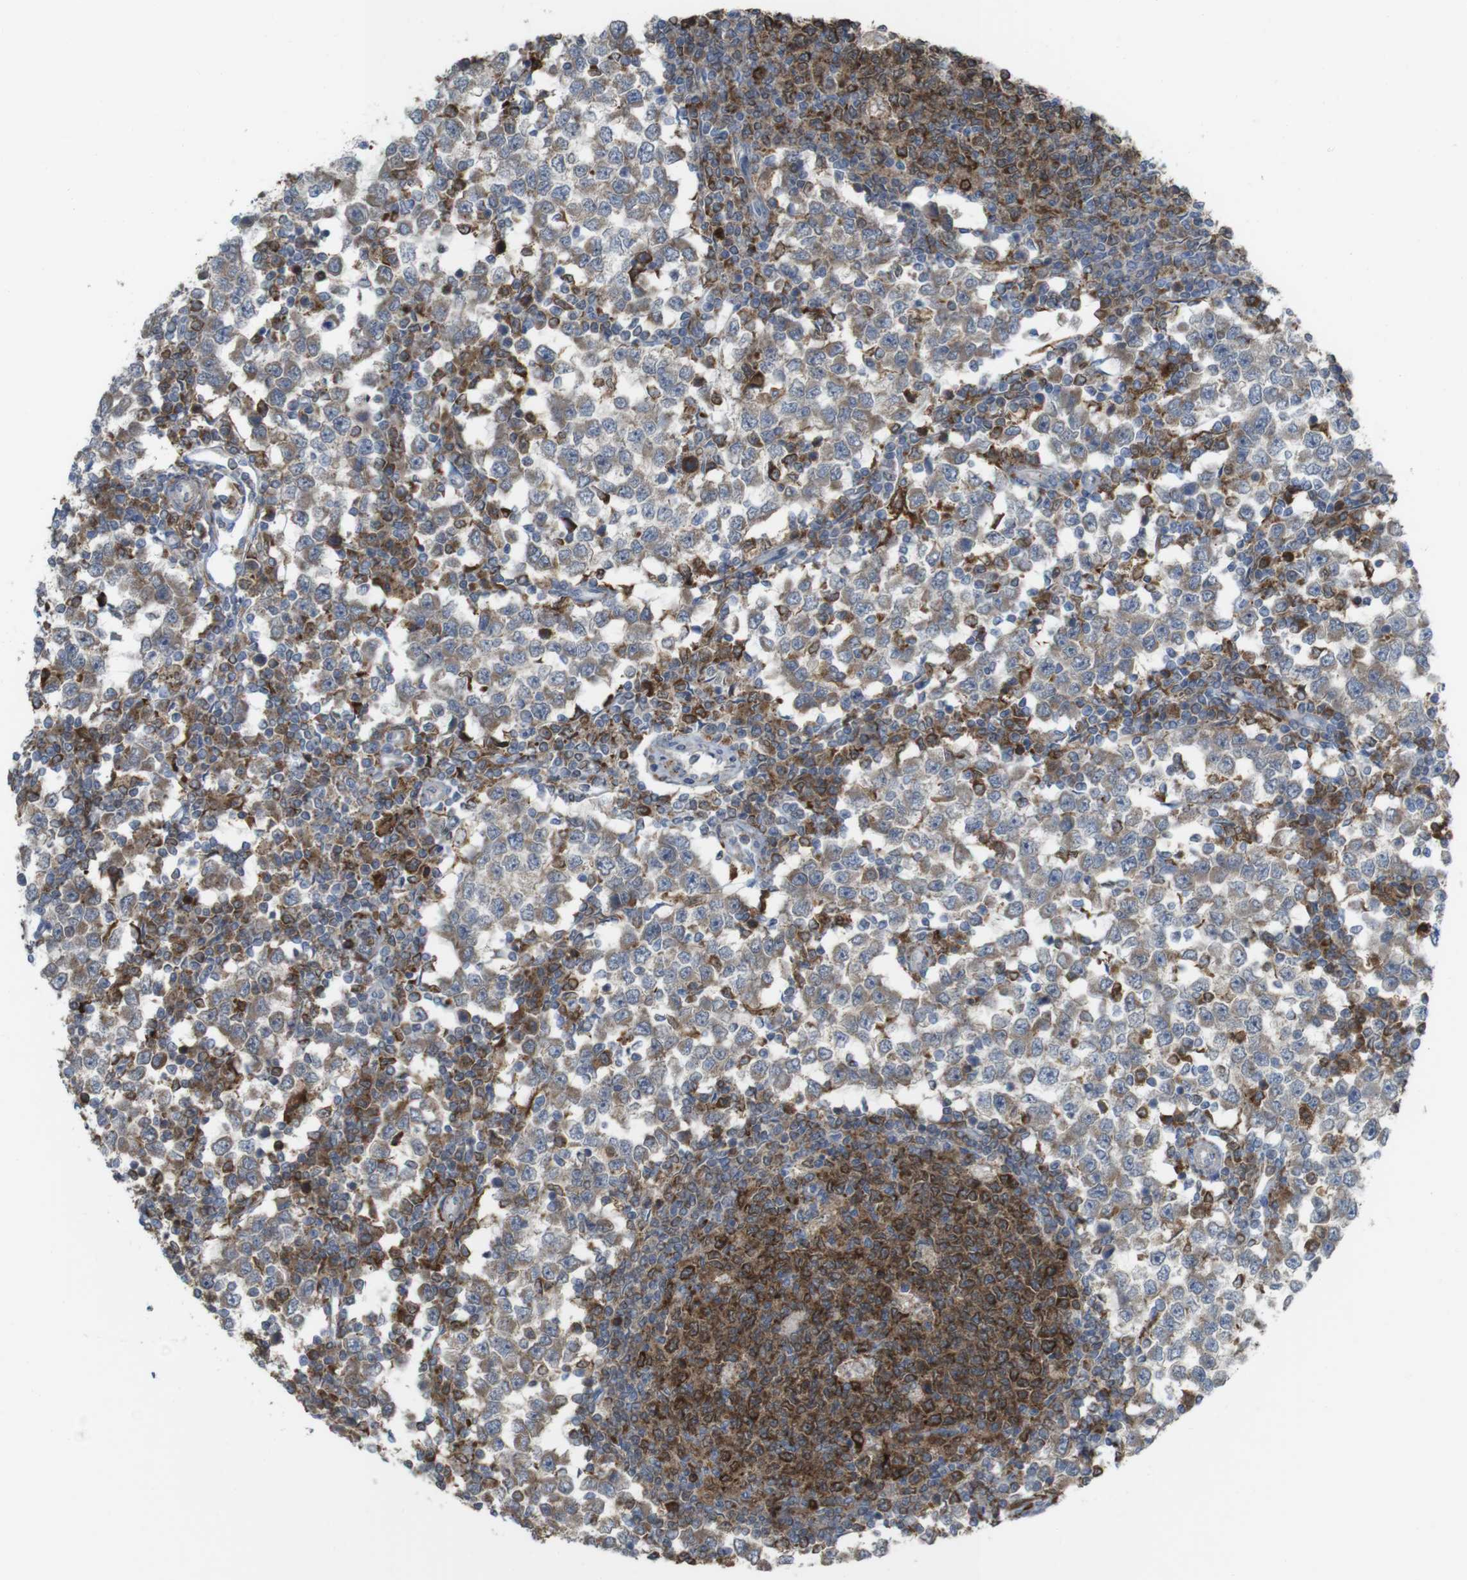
{"staining": {"intensity": "weak", "quantity": ">75%", "location": "cytoplasmic/membranous"}, "tissue": "testis cancer", "cell_type": "Tumor cells", "image_type": "cancer", "snomed": [{"axis": "morphology", "description": "Seminoma, NOS"}, {"axis": "topography", "description": "Testis"}], "caption": "This is a micrograph of immunohistochemistry staining of testis cancer, which shows weak staining in the cytoplasmic/membranous of tumor cells.", "gene": "PRKCD", "patient": {"sex": "male", "age": 65}}